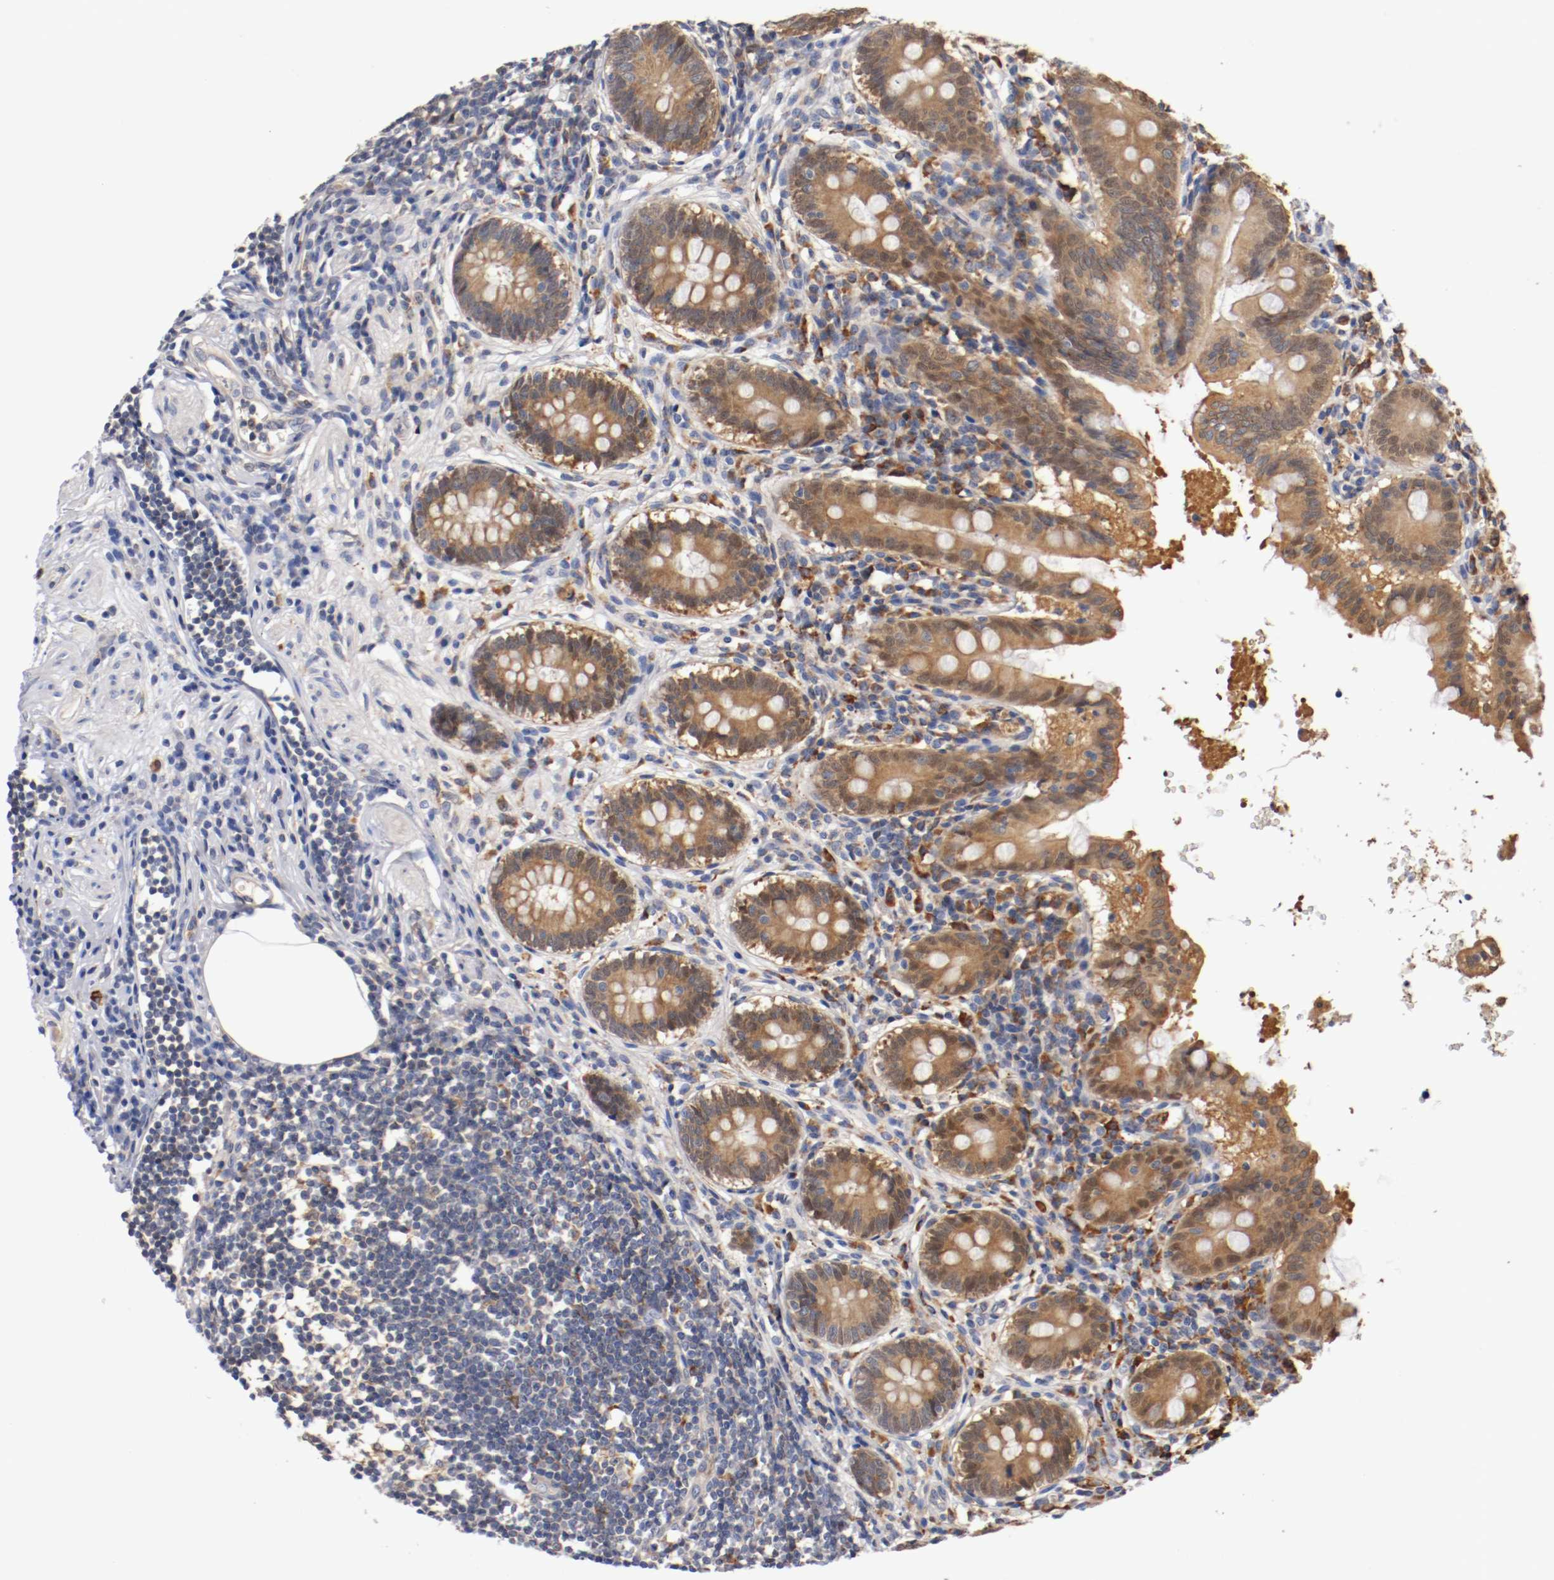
{"staining": {"intensity": "moderate", "quantity": ">75%", "location": "cytoplasmic/membranous"}, "tissue": "appendix", "cell_type": "Glandular cells", "image_type": "normal", "snomed": [{"axis": "morphology", "description": "Normal tissue, NOS"}, {"axis": "topography", "description": "Appendix"}], "caption": "Moderate cytoplasmic/membranous expression is appreciated in approximately >75% of glandular cells in normal appendix. (DAB = brown stain, brightfield microscopy at high magnification).", "gene": "TNFSF12", "patient": {"sex": "female", "age": 50}}